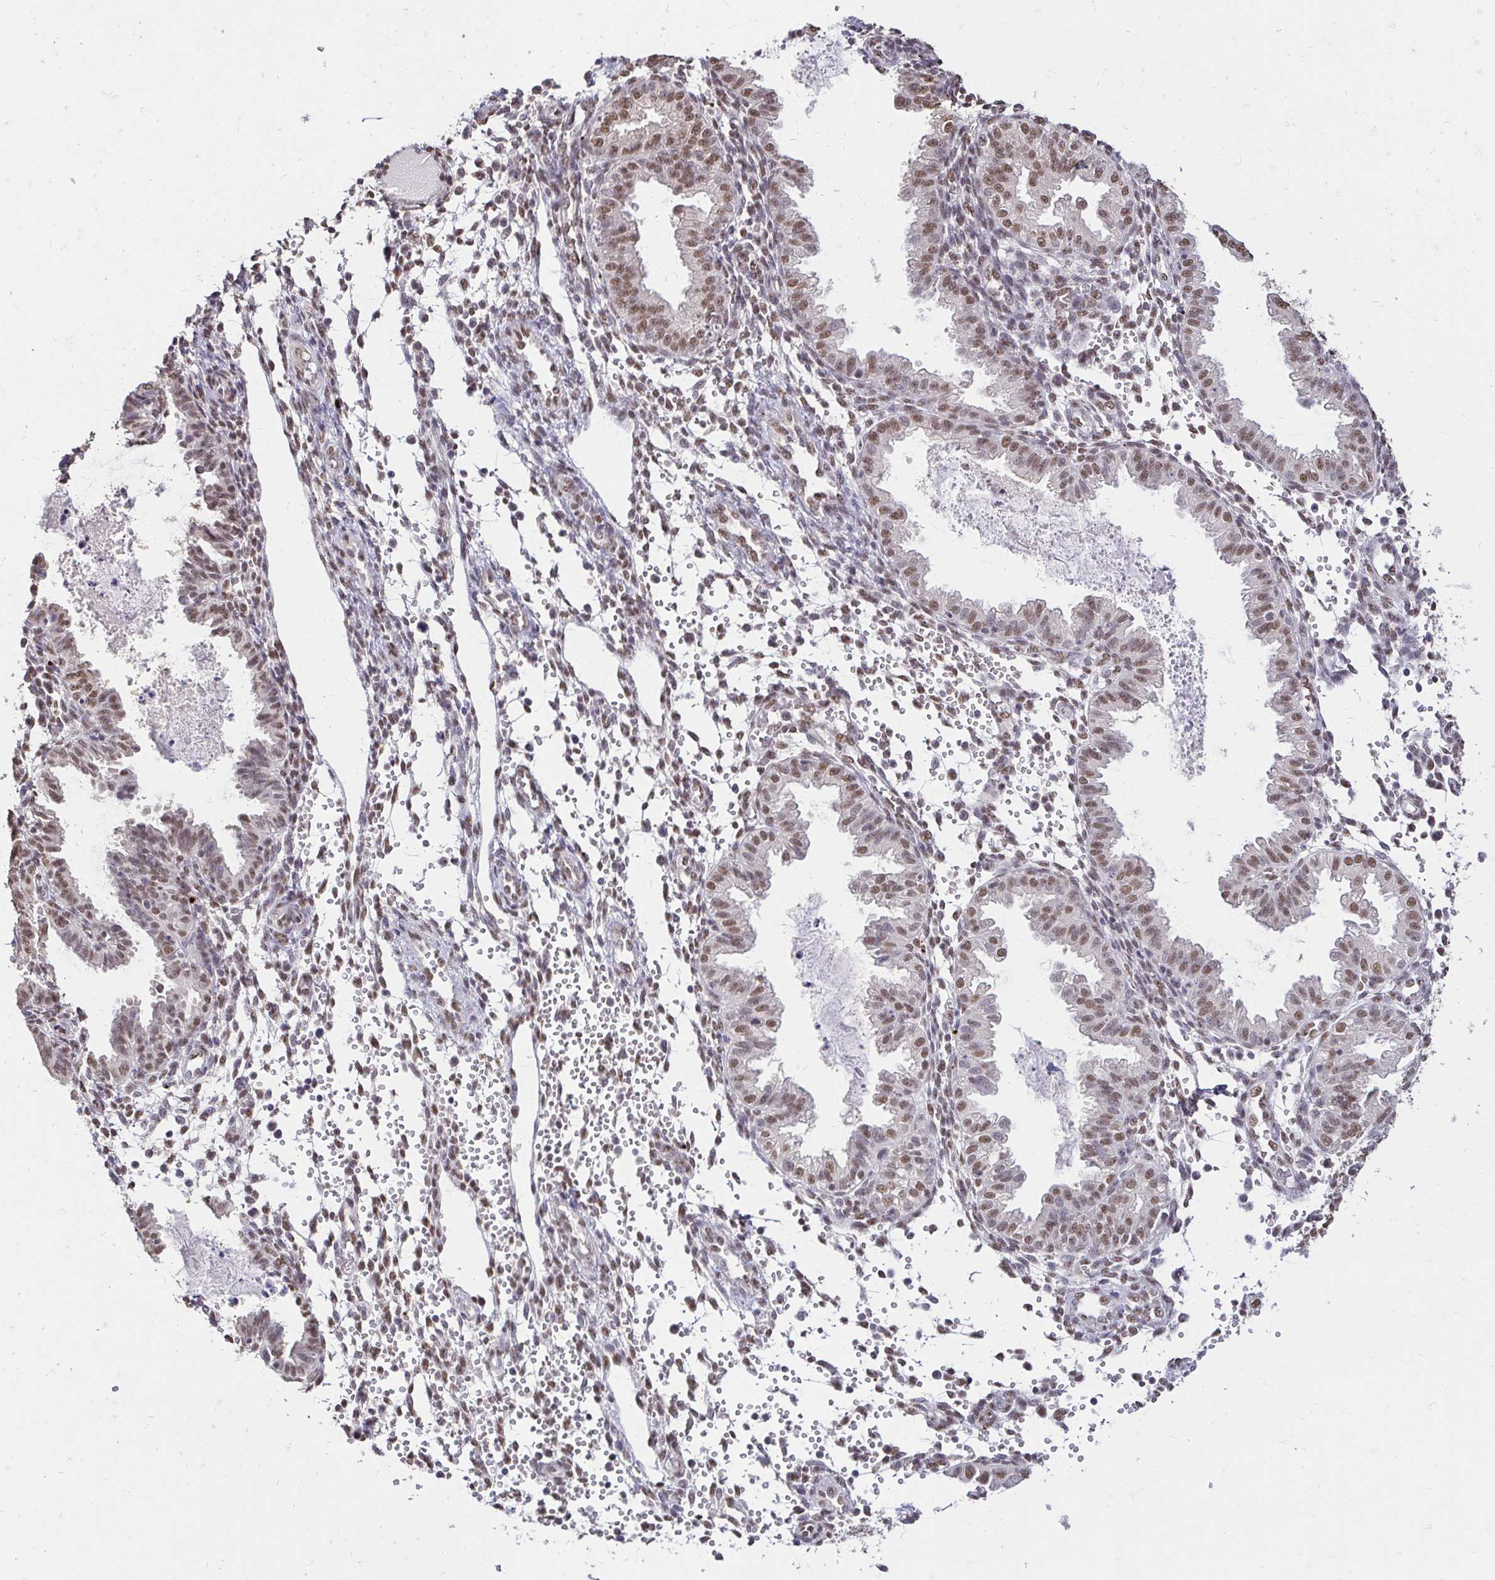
{"staining": {"intensity": "moderate", "quantity": "25%-75%", "location": "nuclear"}, "tissue": "endometrium", "cell_type": "Cells in endometrial stroma", "image_type": "normal", "snomed": [{"axis": "morphology", "description": "Normal tissue, NOS"}, {"axis": "topography", "description": "Endometrium"}], "caption": "Protein analysis of normal endometrium reveals moderate nuclear staining in about 25%-75% of cells in endometrial stroma. The protein of interest is stained brown, and the nuclei are stained in blue (DAB (3,3'-diaminobenzidine) IHC with brightfield microscopy, high magnification).", "gene": "RIMS4", "patient": {"sex": "female", "age": 33}}